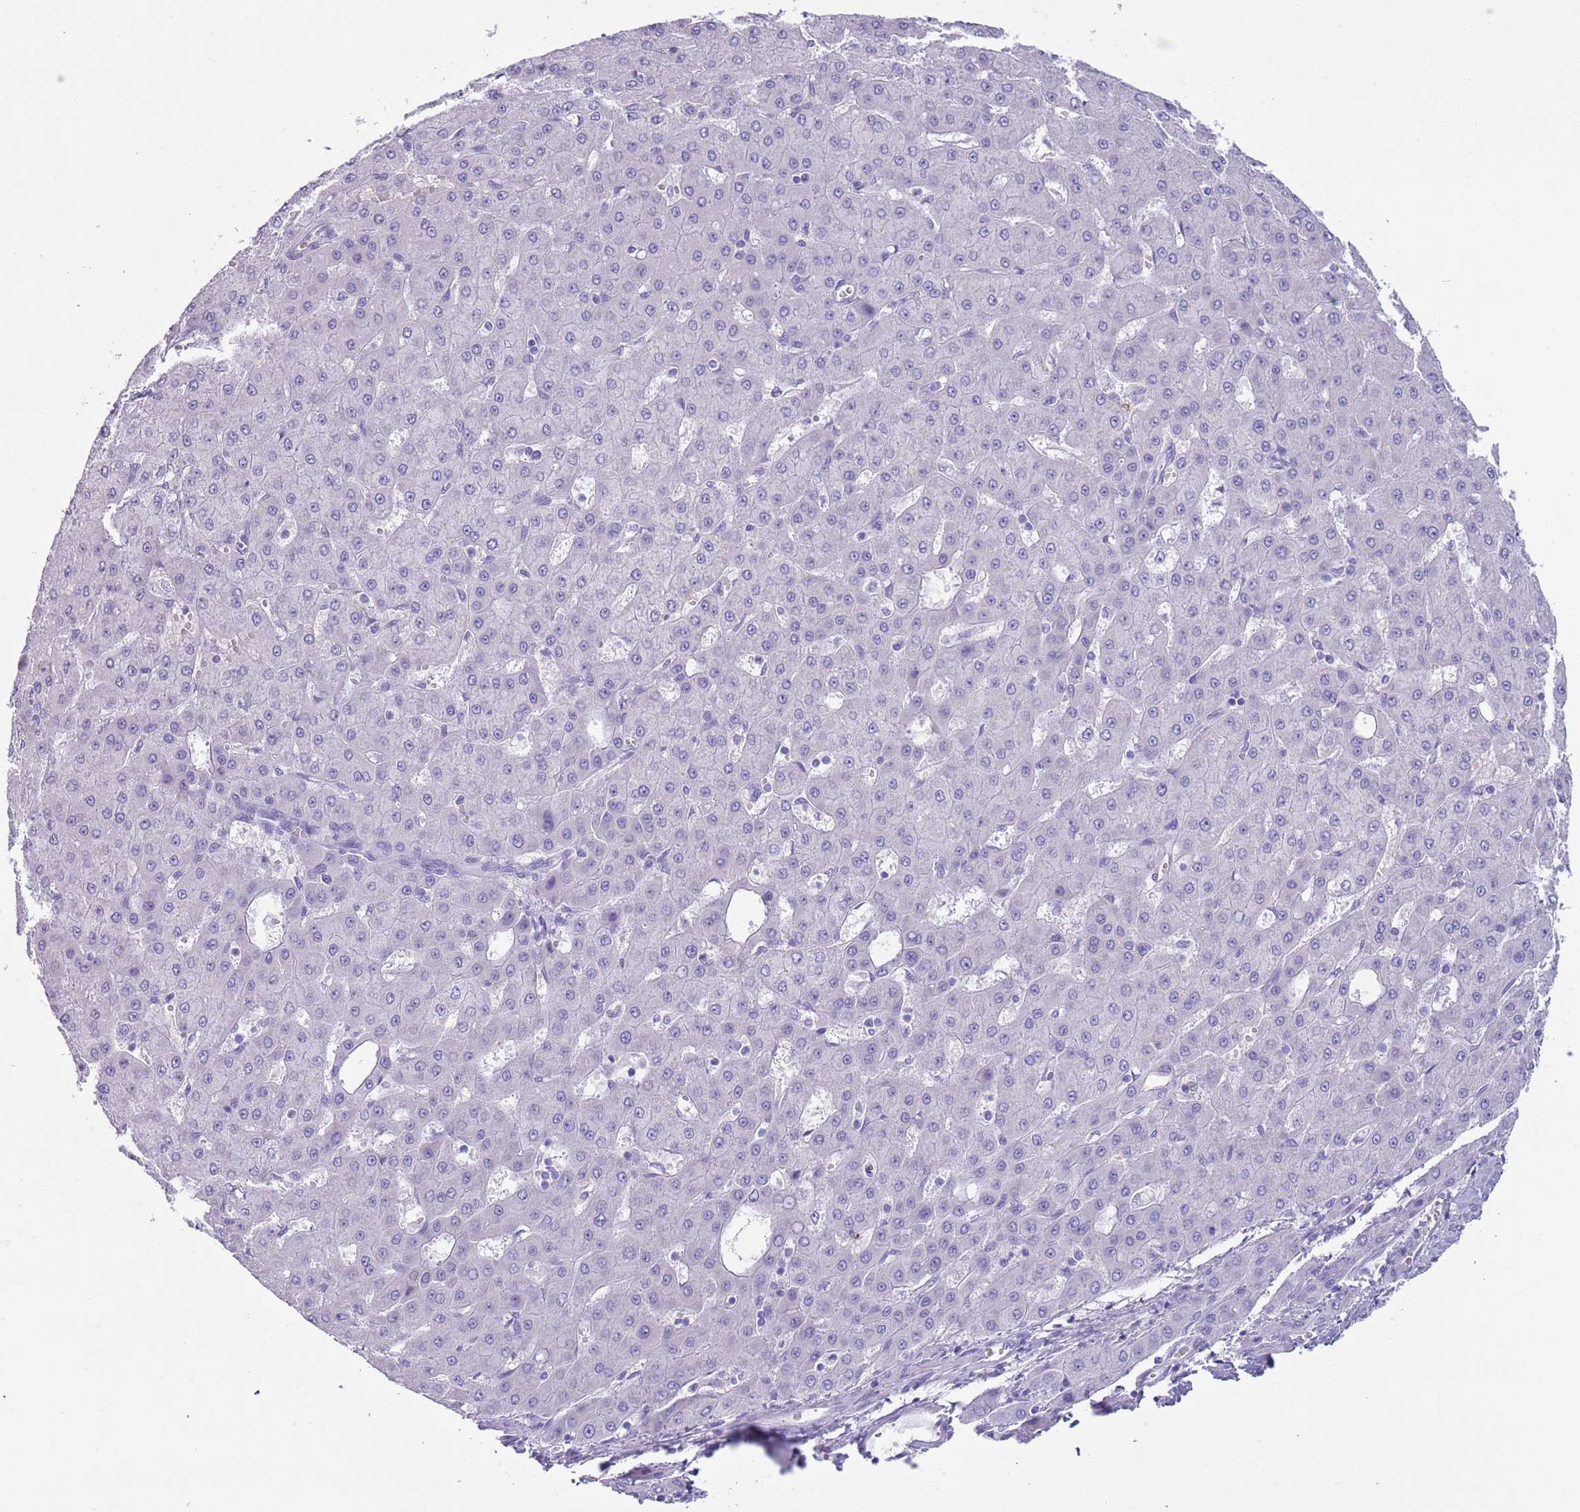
{"staining": {"intensity": "negative", "quantity": "none", "location": "none"}, "tissue": "liver cancer", "cell_type": "Tumor cells", "image_type": "cancer", "snomed": [{"axis": "morphology", "description": "Carcinoma, Hepatocellular, NOS"}, {"axis": "topography", "description": "Liver"}], "caption": "DAB immunohistochemical staining of human hepatocellular carcinoma (liver) exhibits no significant positivity in tumor cells.", "gene": "LY6G5B", "patient": {"sex": "male", "age": 47}}